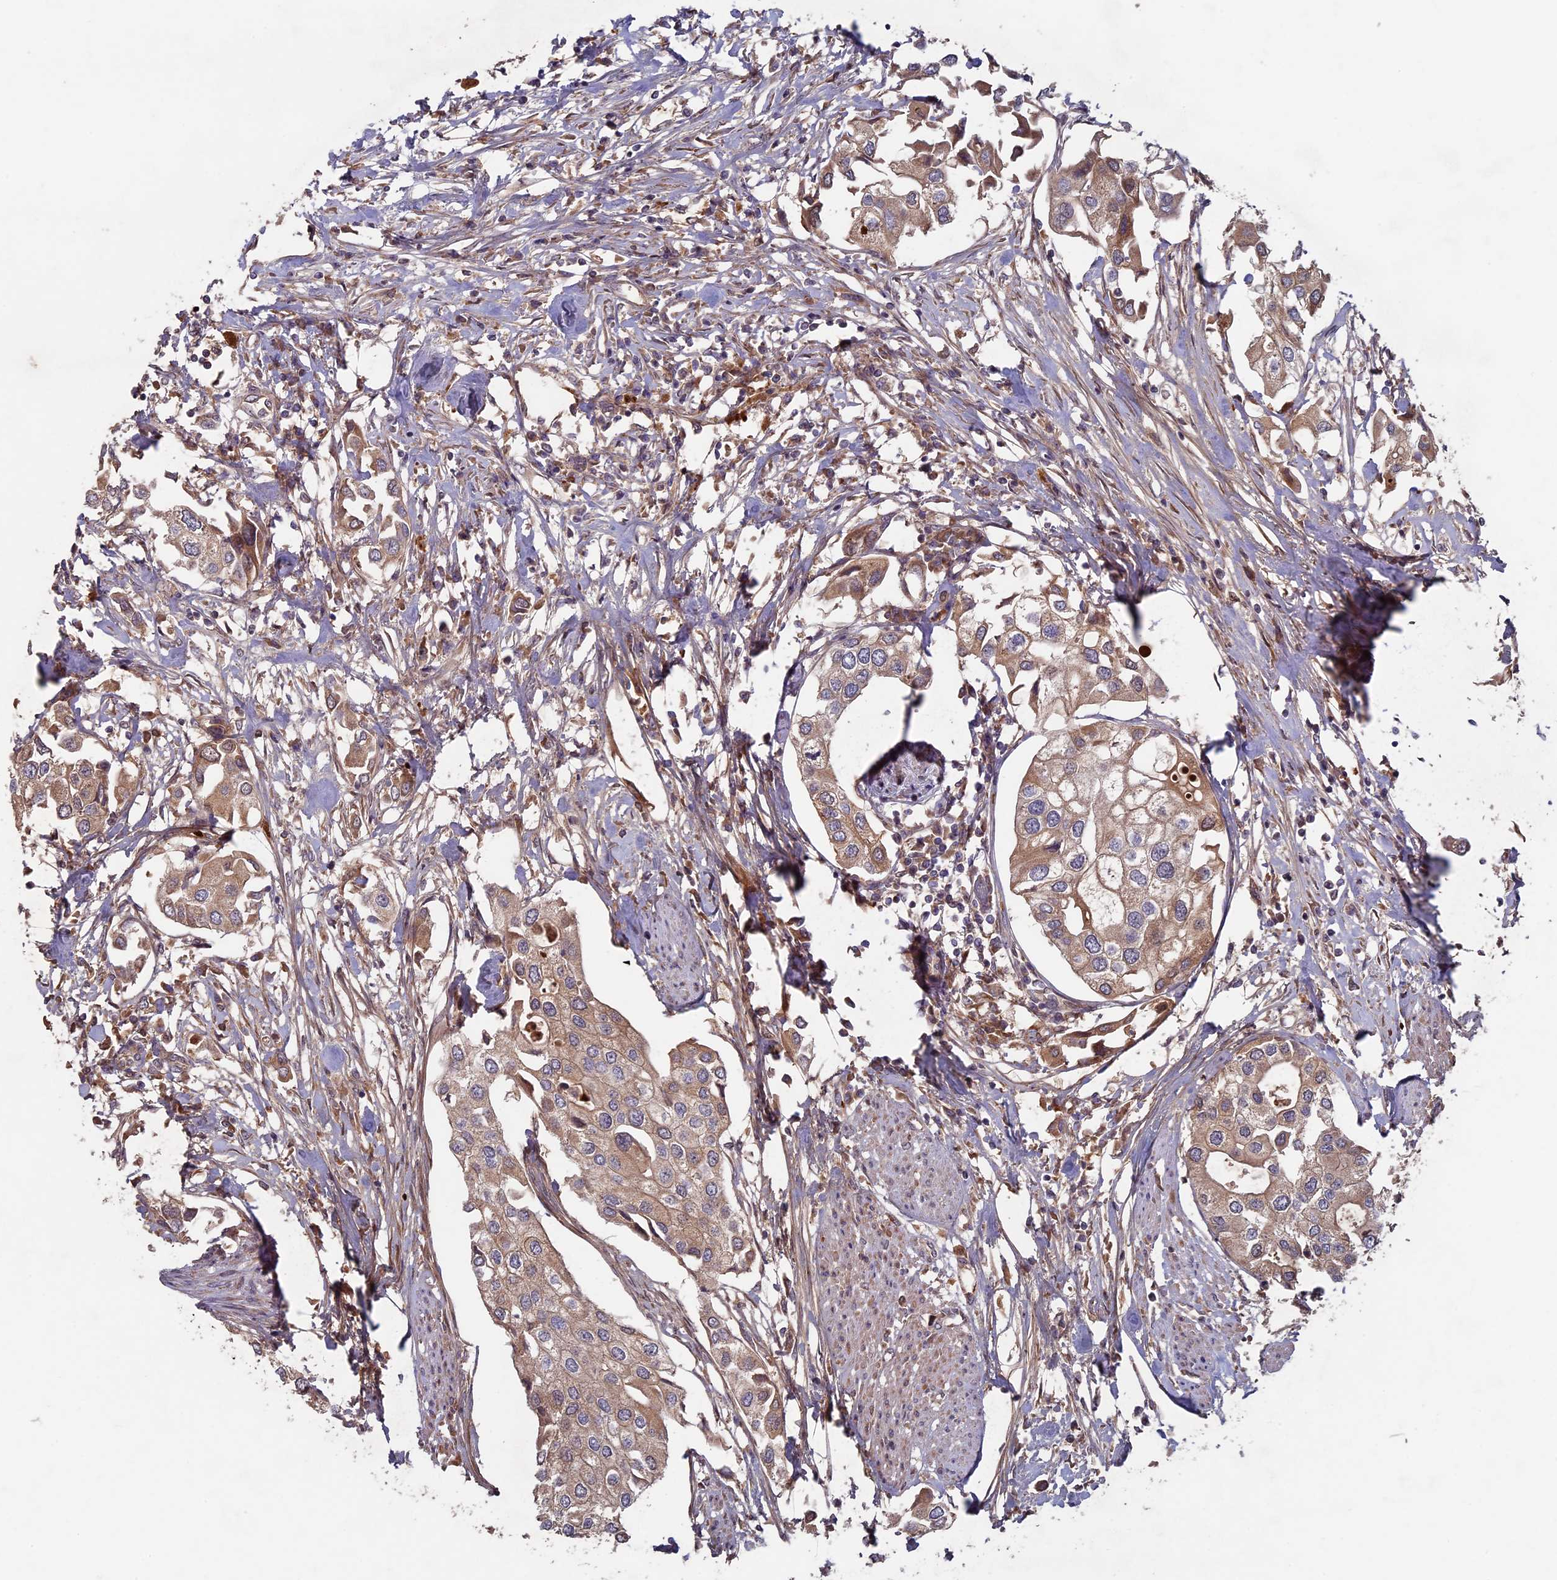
{"staining": {"intensity": "weak", "quantity": ">75%", "location": "cytoplasmic/membranous"}, "tissue": "urothelial cancer", "cell_type": "Tumor cells", "image_type": "cancer", "snomed": [{"axis": "morphology", "description": "Urothelial carcinoma, High grade"}, {"axis": "topography", "description": "Urinary bladder"}], "caption": "The immunohistochemical stain highlights weak cytoplasmic/membranous positivity in tumor cells of urothelial cancer tissue.", "gene": "RCCD1", "patient": {"sex": "male", "age": 64}}